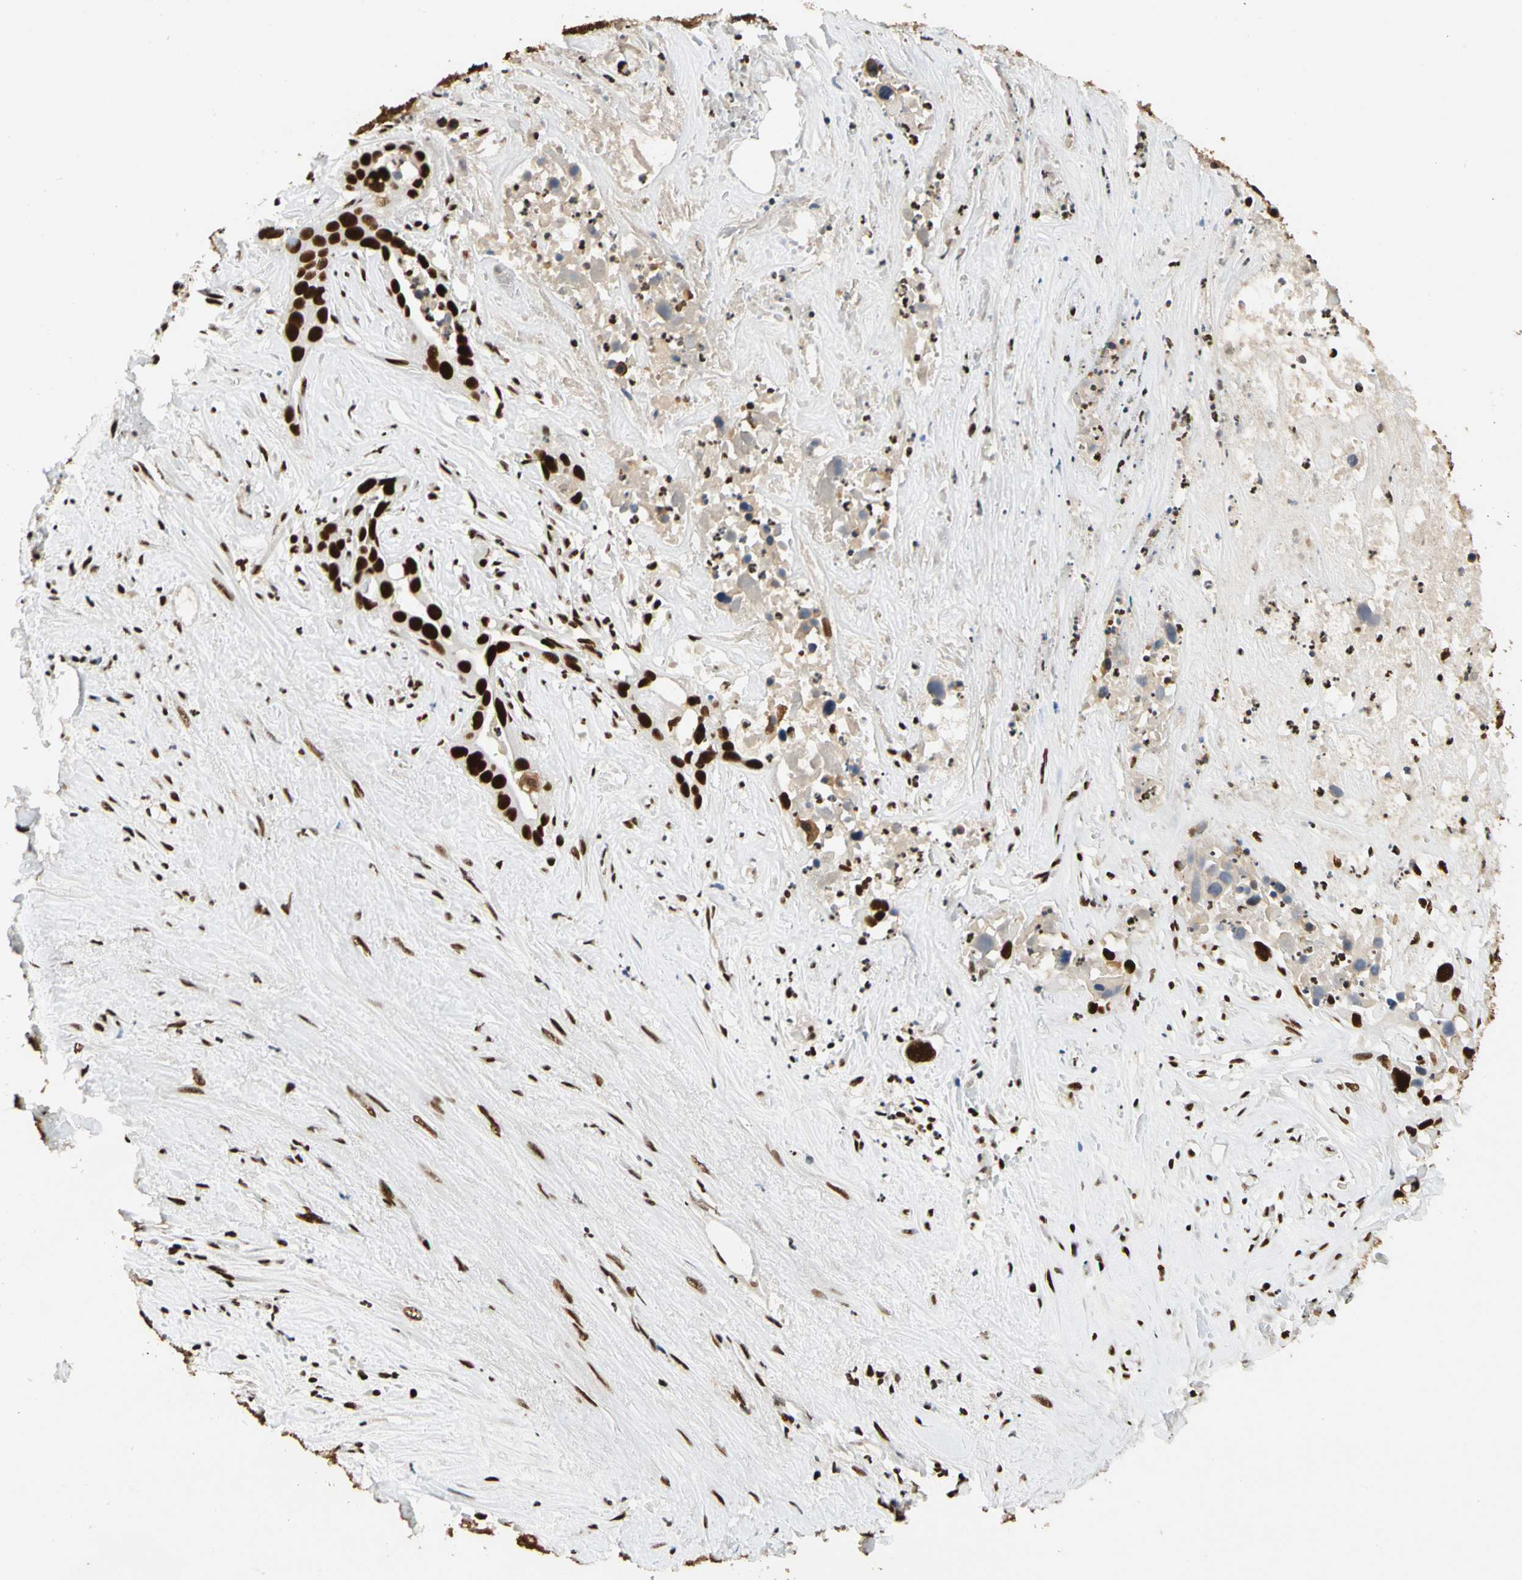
{"staining": {"intensity": "strong", "quantity": ">75%", "location": "nuclear"}, "tissue": "liver cancer", "cell_type": "Tumor cells", "image_type": "cancer", "snomed": [{"axis": "morphology", "description": "Cholangiocarcinoma"}, {"axis": "topography", "description": "Liver"}], "caption": "Immunohistochemical staining of liver cholangiocarcinoma displays high levels of strong nuclear protein expression in about >75% of tumor cells.", "gene": "CDK12", "patient": {"sex": "female", "age": 65}}